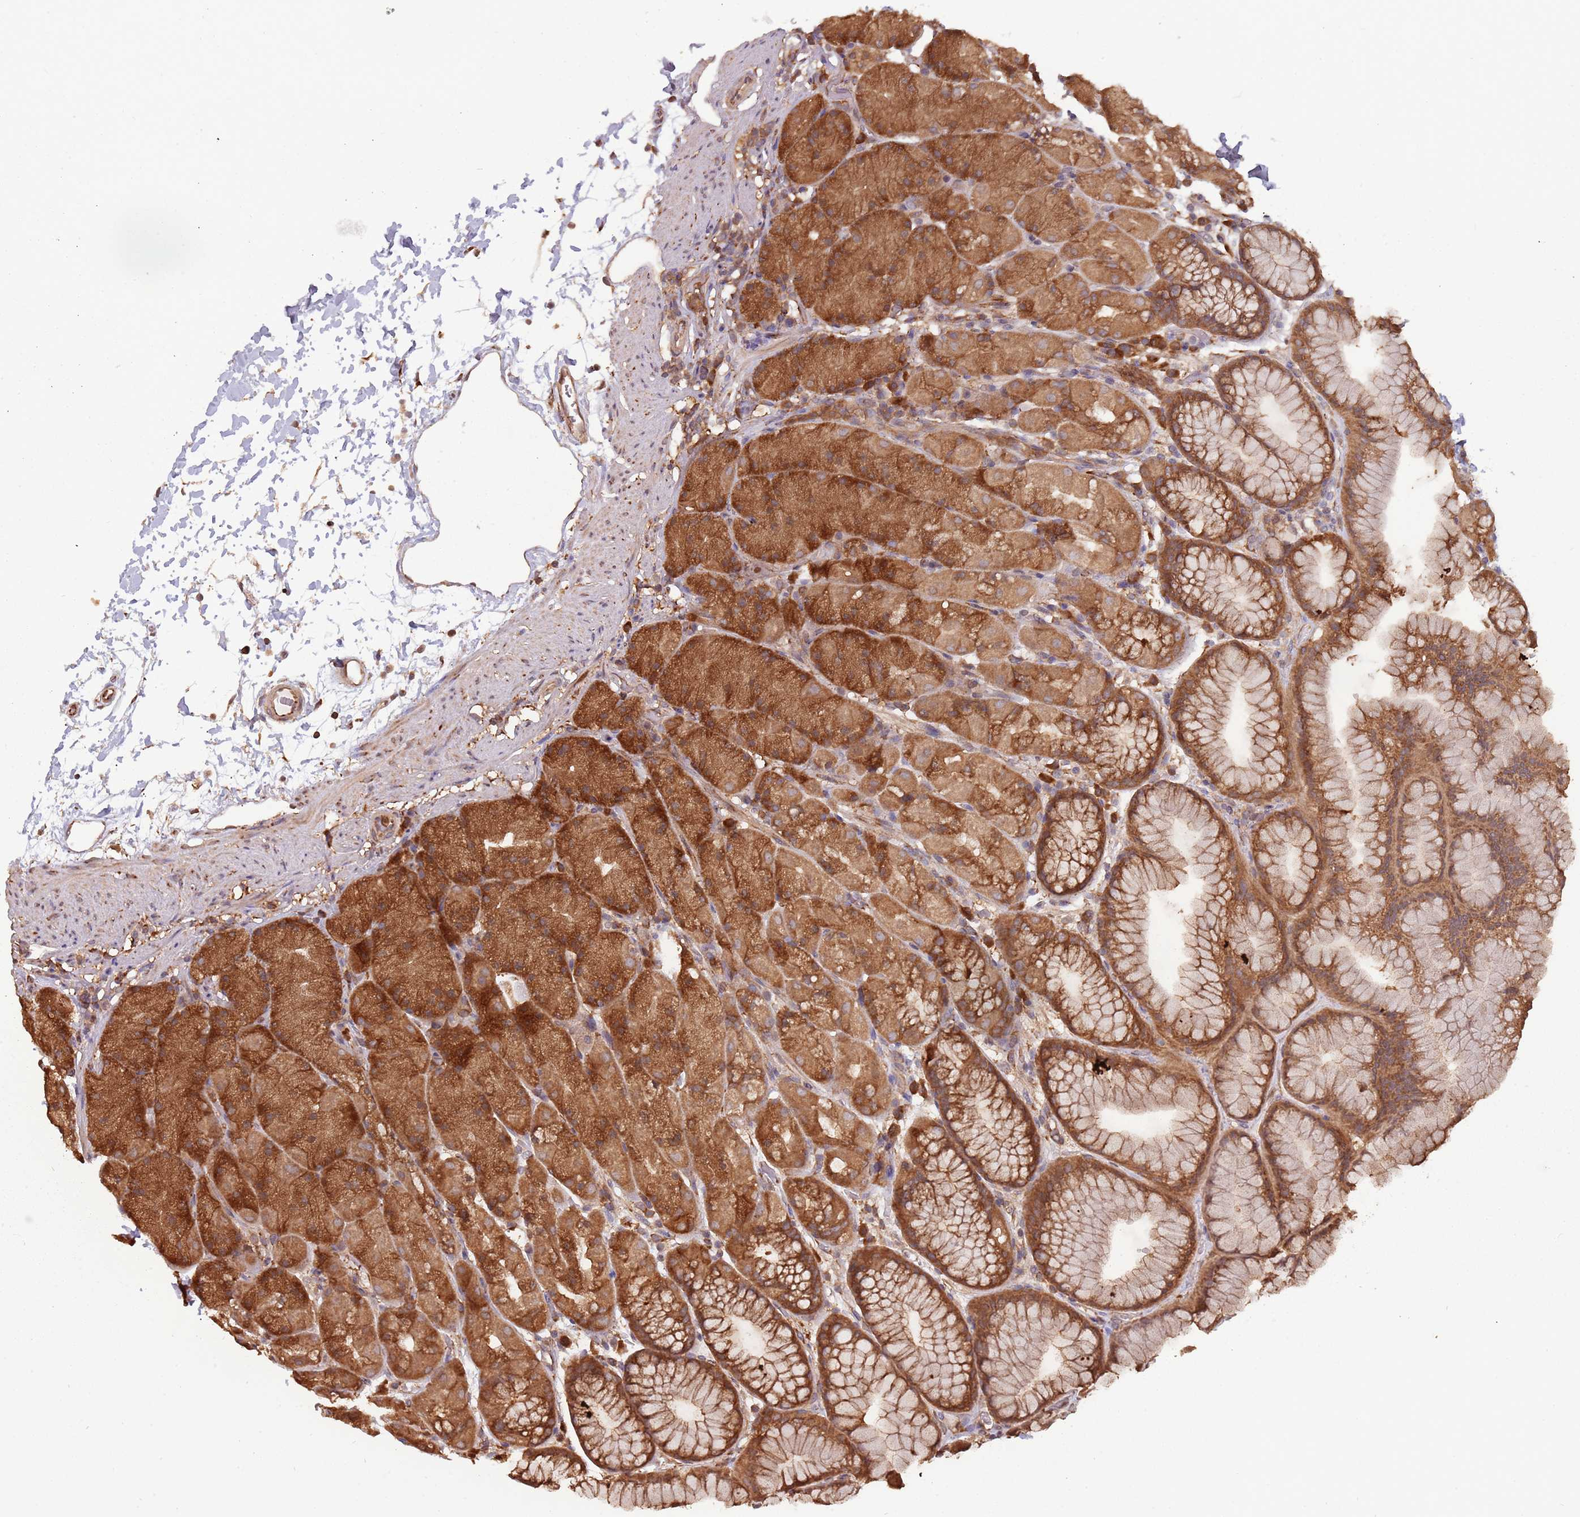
{"staining": {"intensity": "strong", "quantity": ">75%", "location": "cytoplasmic/membranous"}, "tissue": "stomach", "cell_type": "Glandular cells", "image_type": "normal", "snomed": [{"axis": "morphology", "description": "Normal tissue, NOS"}, {"axis": "topography", "description": "Stomach, upper"}, {"axis": "topography", "description": "Stomach, lower"}], "caption": "Immunohistochemistry staining of unremarkable stomach, which reveals high levels of strong cytoplasmic/membranous expression in about >75% of glandular cells indicating strong cytoplasmic/membranous protein expression. The staining was performed using DAB (brown) for protein detection and nuclei were counterstained in hematoxylin (blue).", "gene": "COG4", "patient": {"sex": "male", "age": 67}}